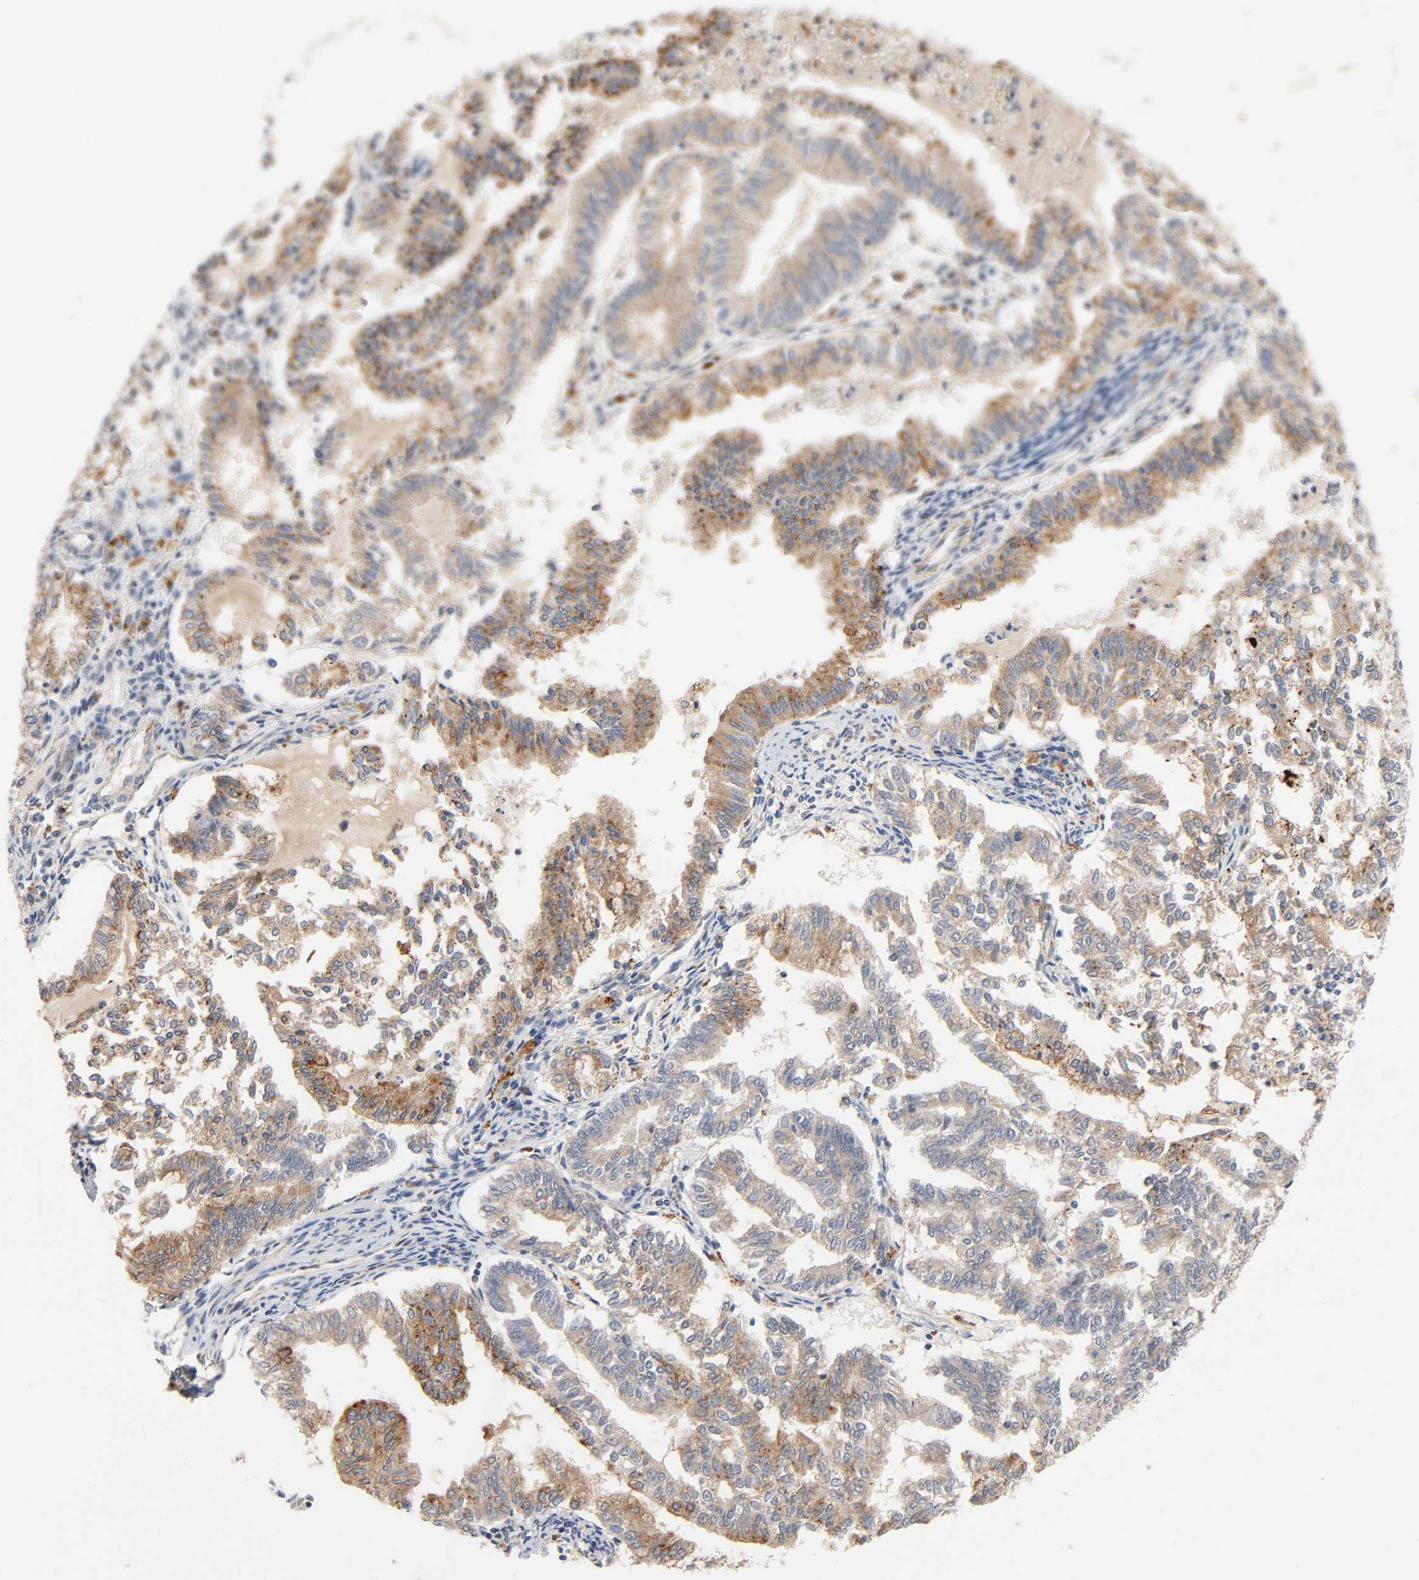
{"staining": {"intensity": "moderate", "quantity": ">75%", "location": "cytoplasmic/membranous"}, "tissue": "endometrial cancer", "cell_type": "Tumor cells", "image_type": "cancer", "snomed": [{"axis": "morphology", "description": "Adenocarcinoma, NOS"}, {"axis": "topography", "description": "Endometrium"}], "caption": "Tumor cells reveal moderate cytoplasmic/membranous staining in about >75% of cells in endometrial cancer.", "gene": "REEP6", "patient": {"sex": "female", "age": 79}}